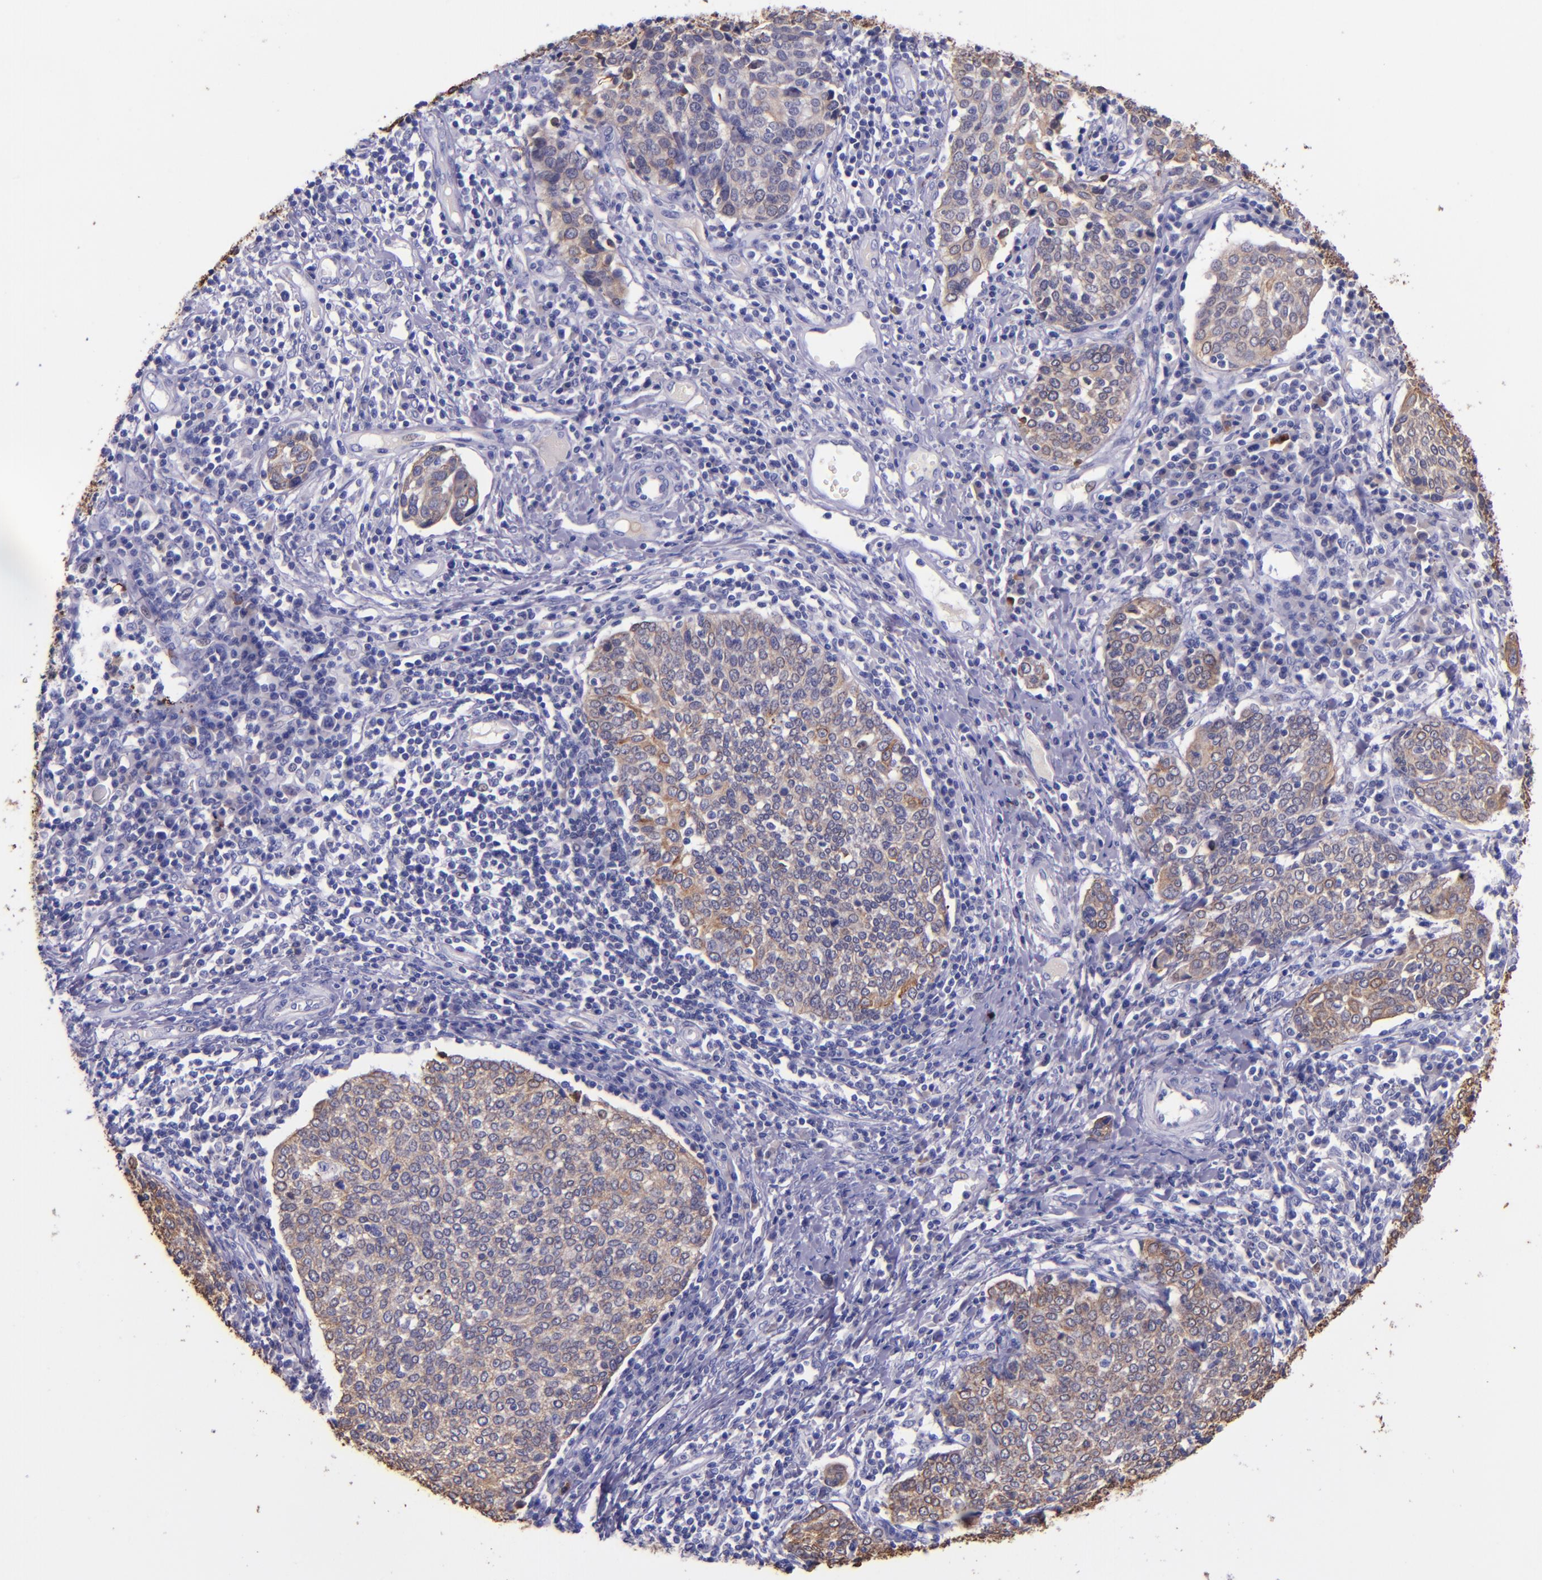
{"staining": {"intensity": "moderate", "quantity": ">75%", "location": "cytoplasmic/membranous"}, "tissue": "cervical cancer", "cell_type": "Tumor cells", "image_type": "cancer", "snomed": [{"axis": "morphology", "description": "Squamous cell carcinoma, NOS"}, {"axis": "topography", "description": "Cervix"}], "caption": "Cervical cancer (squamous cell carcinoma) stained with immunohistochemistry (IHC) displays moderate cytoplasmic/membranous expression in approximately >75% of tumor cells. Immunohistochemistry (ihc) stains the protein in brown and the nuclei are stained blue.", "gene": "KRT4", "patient": {"sex": "female", "age": 40}}